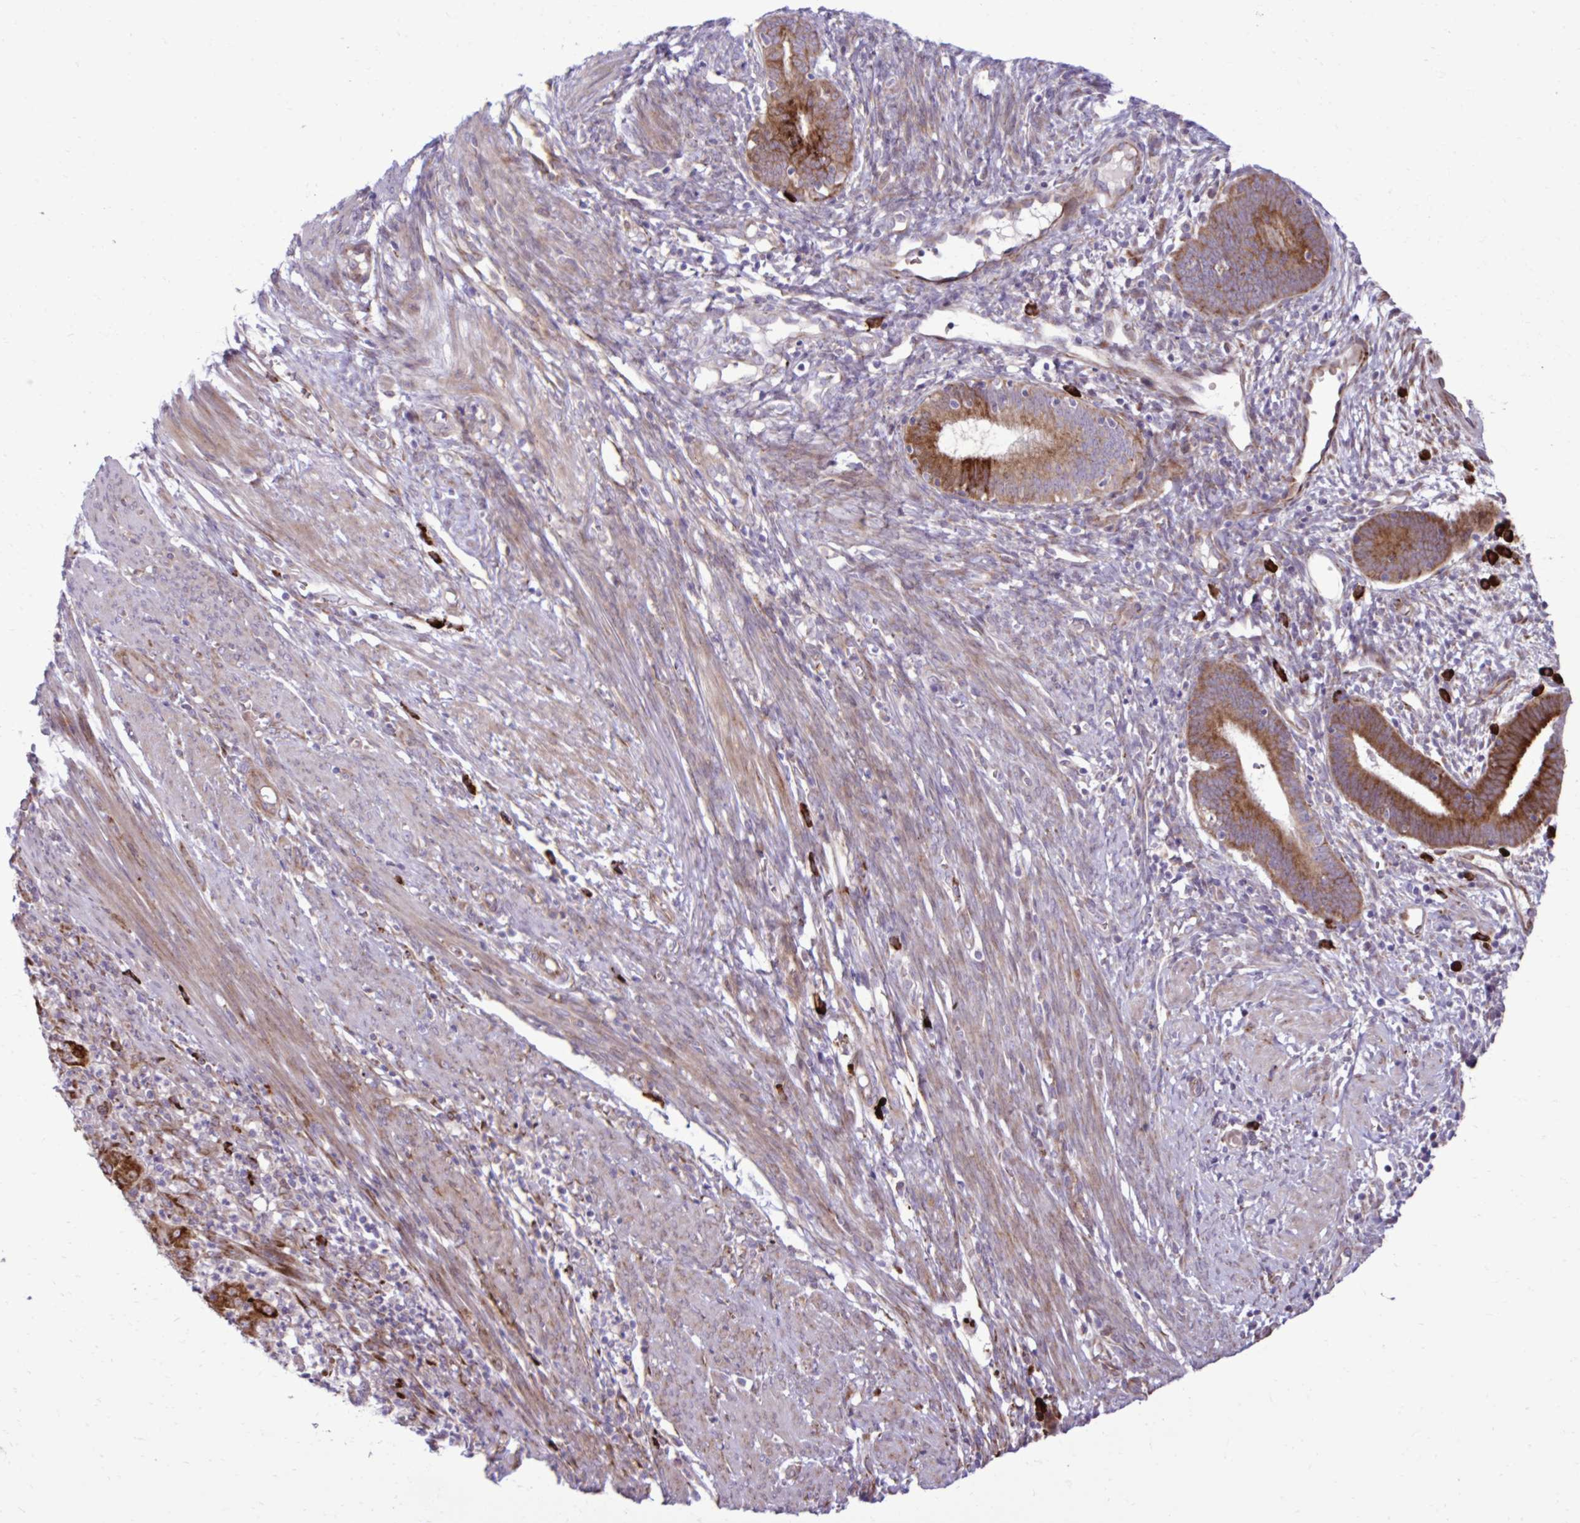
{"staining": {"intensity": "strong", "quantity": ">75%", "location": "cytoplasmic/membranous"}, "tissue": "endometrial cancer", "cell_type": "Tumor cells", "image_type": "cancer", "snomed": [{"axis": "morphology", "description": "Adenocarcinoma, NOS"}, {"axis": "topography", "description": "Endometrium"}], "caption": "Endometrial cancer stained for a protein exhibits strong cytoplasmic/membranous positivity in tumor cells.", "gene": "LIMS1", "patient": {"sex": "female", "age": 51}}